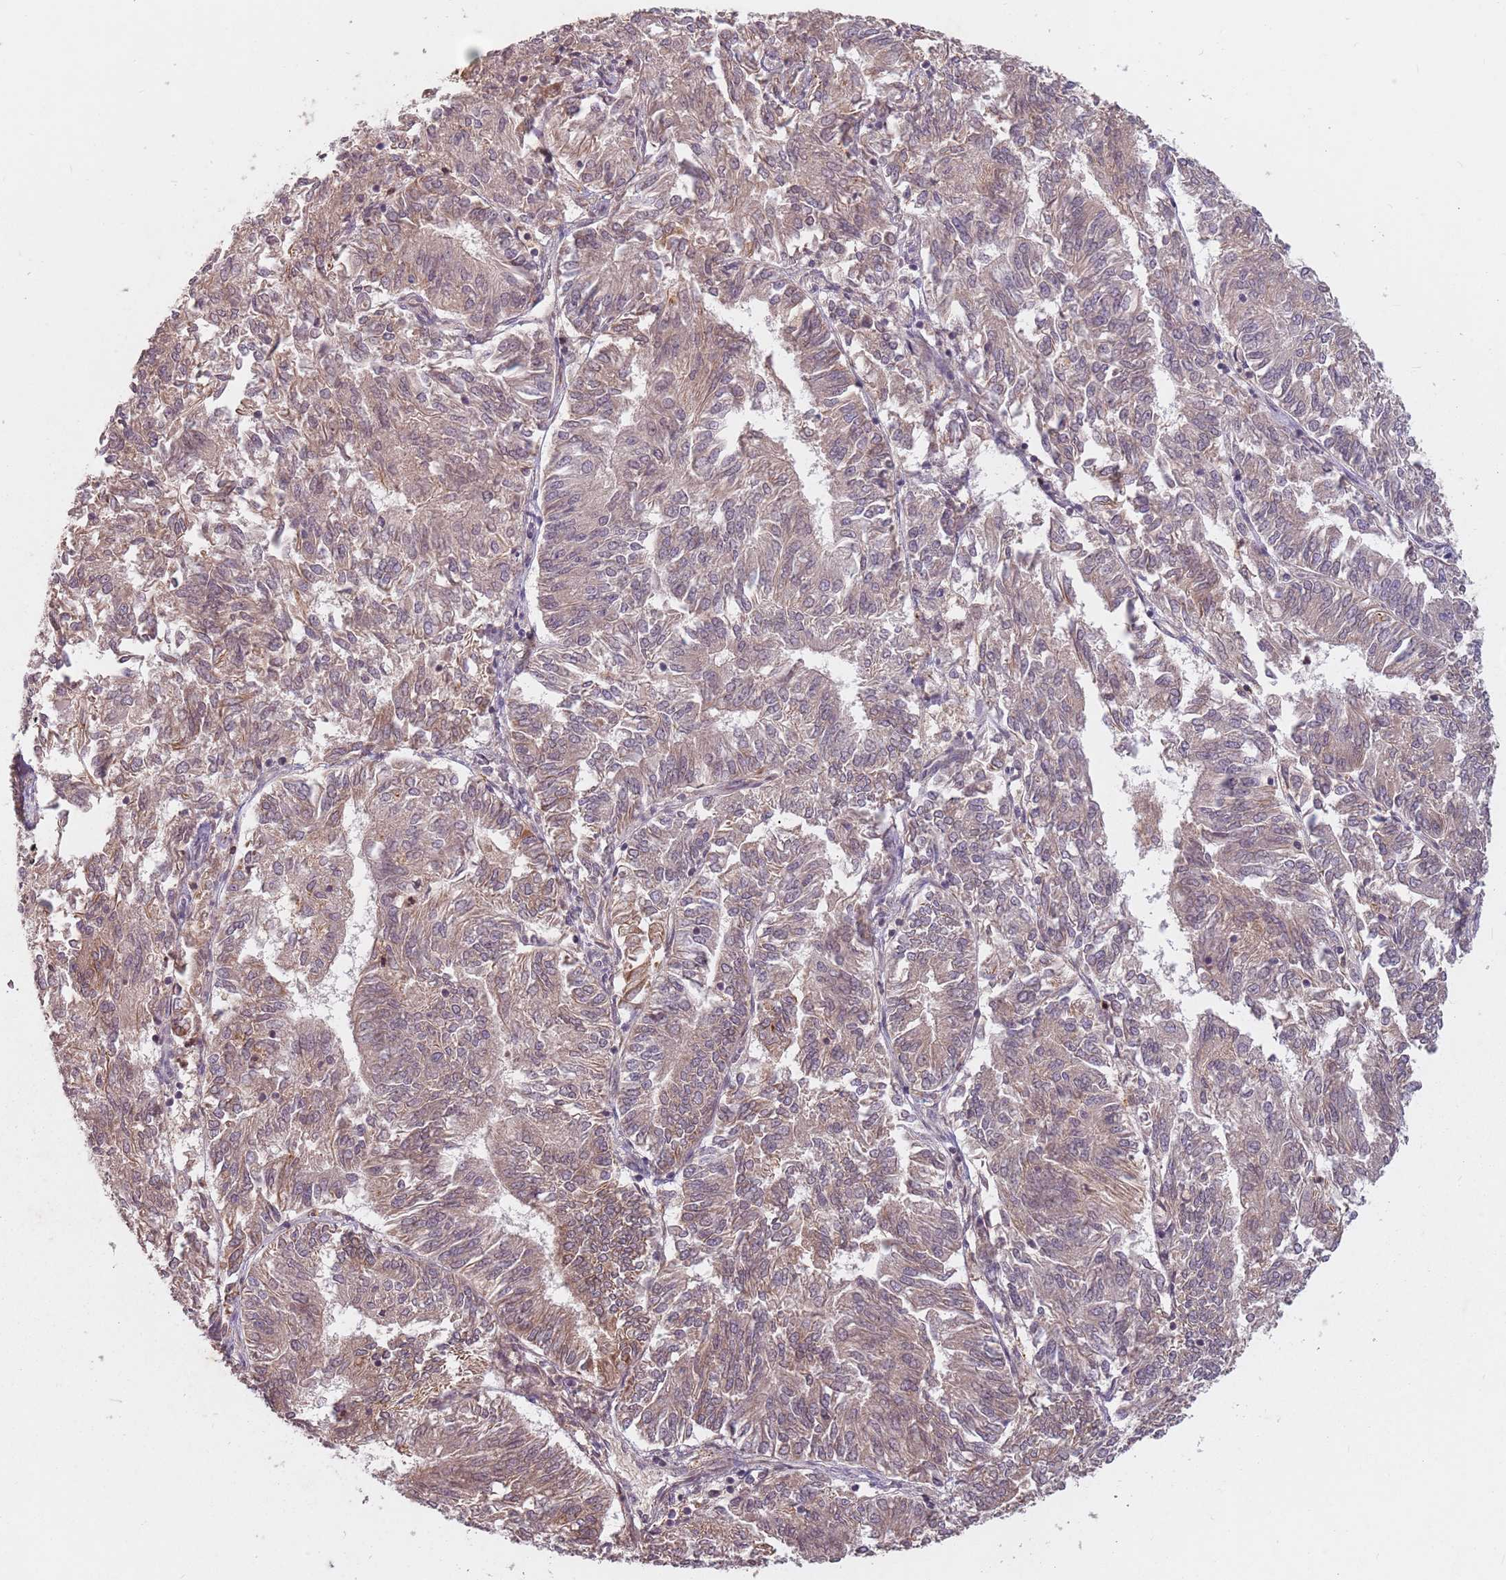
{"staining": {"intensity": "weak", "quantity": "25%-75%", "location": "cytoplasmic/membranous,nuclear"}, "tissue": "endometrial cancer", "cell_type": "Tumor cells", "image_type": "cancer", "snomed": [{"axis": "morphology", "description": "Adenocarcinoma, NOS"}, {"axis": "topography", "description": "Endometrium"}], "caption": "Immunohistochemistry (IHC) photomicrograph of endometrial adenocarcinoma stained for a protein (brown), which exhibits low levels of weak cytoplasmic/membranous and nuclear expression in about 25%-75% of tumor cells.", "gene": "GPR180", "patient": {"sex": "female", "age": 58}}